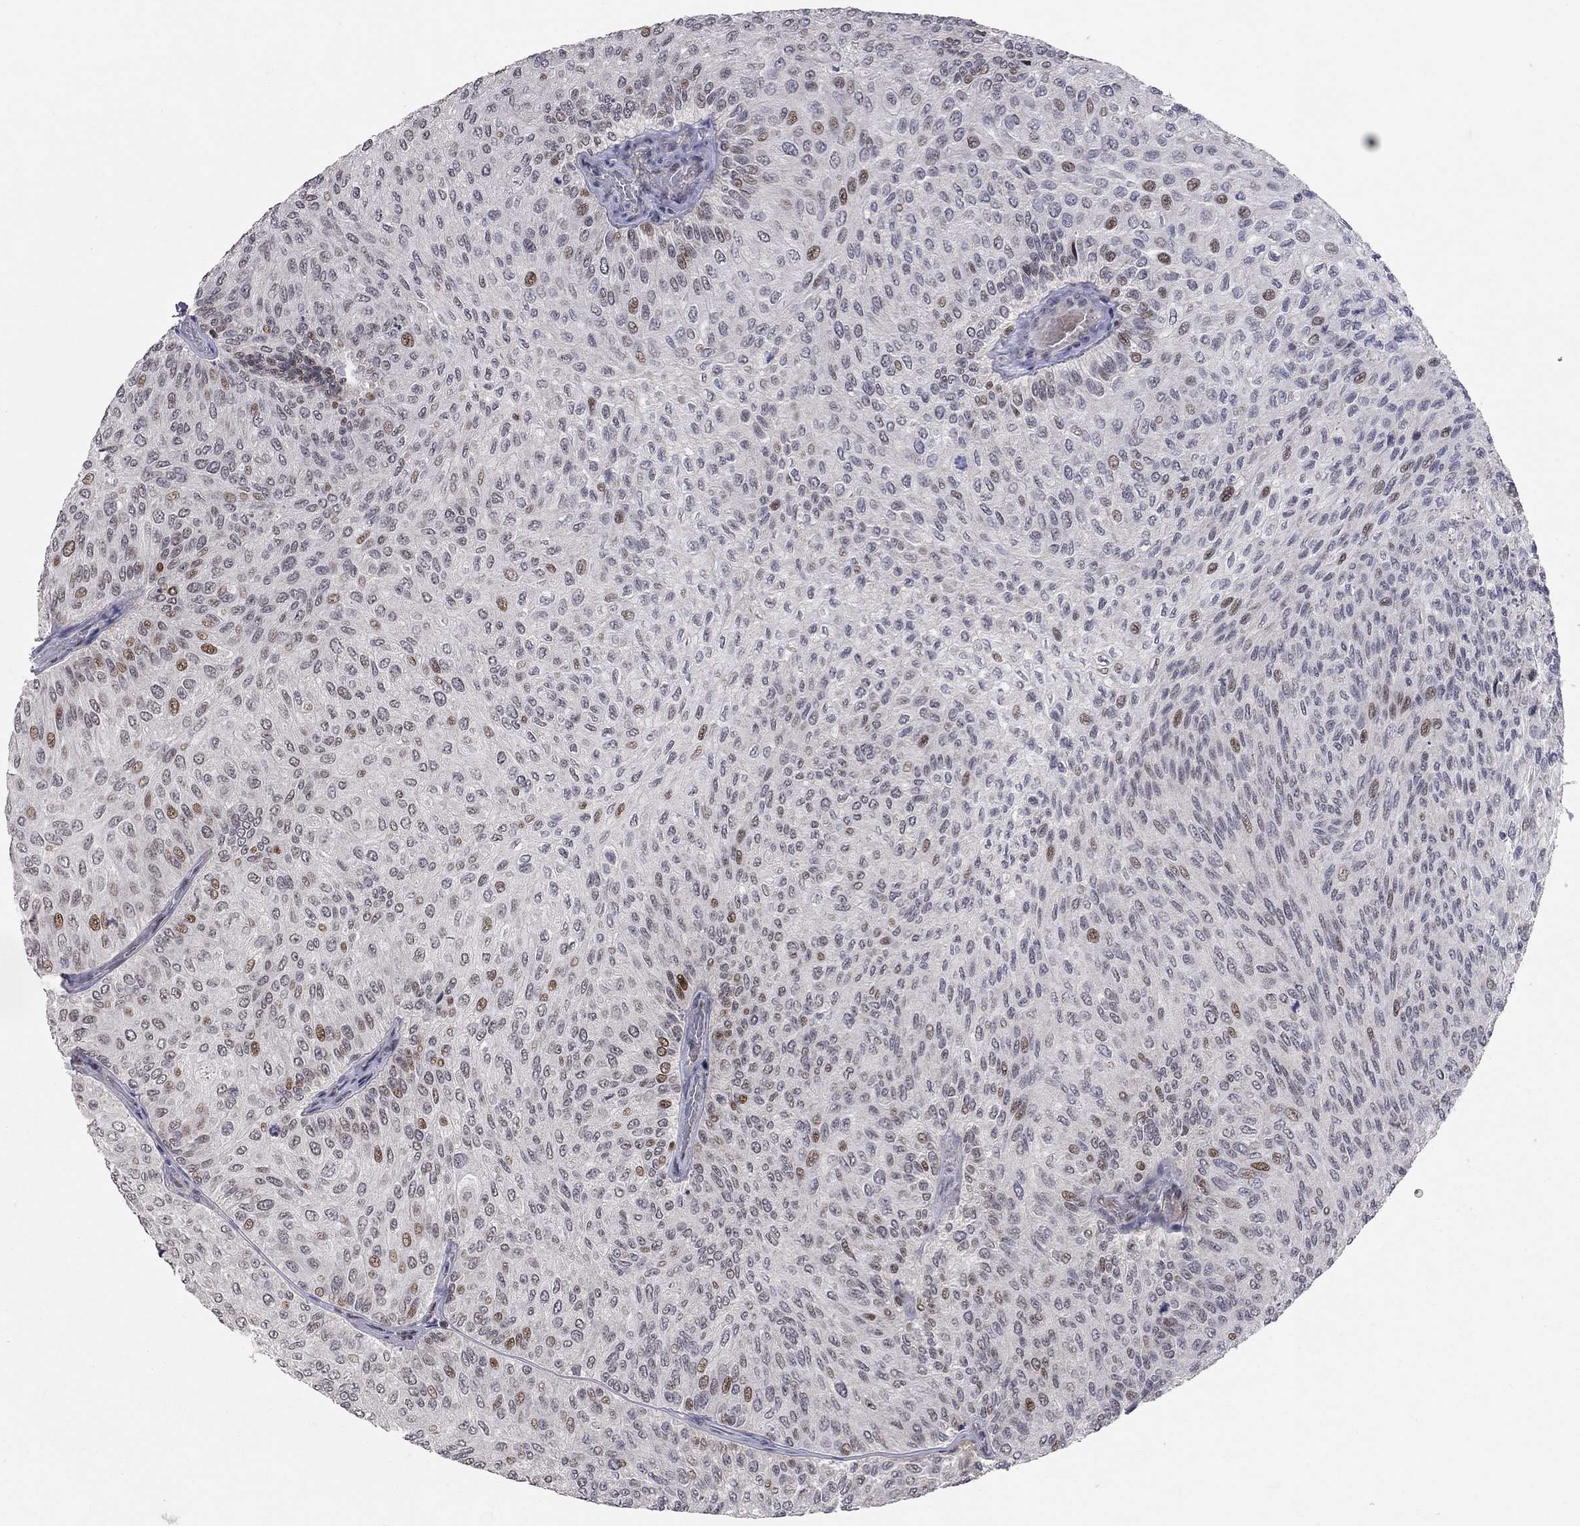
{"staining": {"intensity": "moderate", "quantity": "<25%", "location": "nuclear"}, "tissue": "urothelial cancer", "cell_type": "Tumor cells", "image_type": "cancer", "snomed": [{"axis": "morphology", "description": "Urothelial carcinoma, Low grade"}, {"axis": "topography", "description": "Urinary bladder"}], "caption": "Immunohistochemistry (DAB (3,3'-diaminobenzidine)) staining of urothelial cancer shows moderate nuclear protein staining in approximately <25% of tumor cells.", "gene": "HDAC3", "patient": {"sex": "male", "age": 78}}